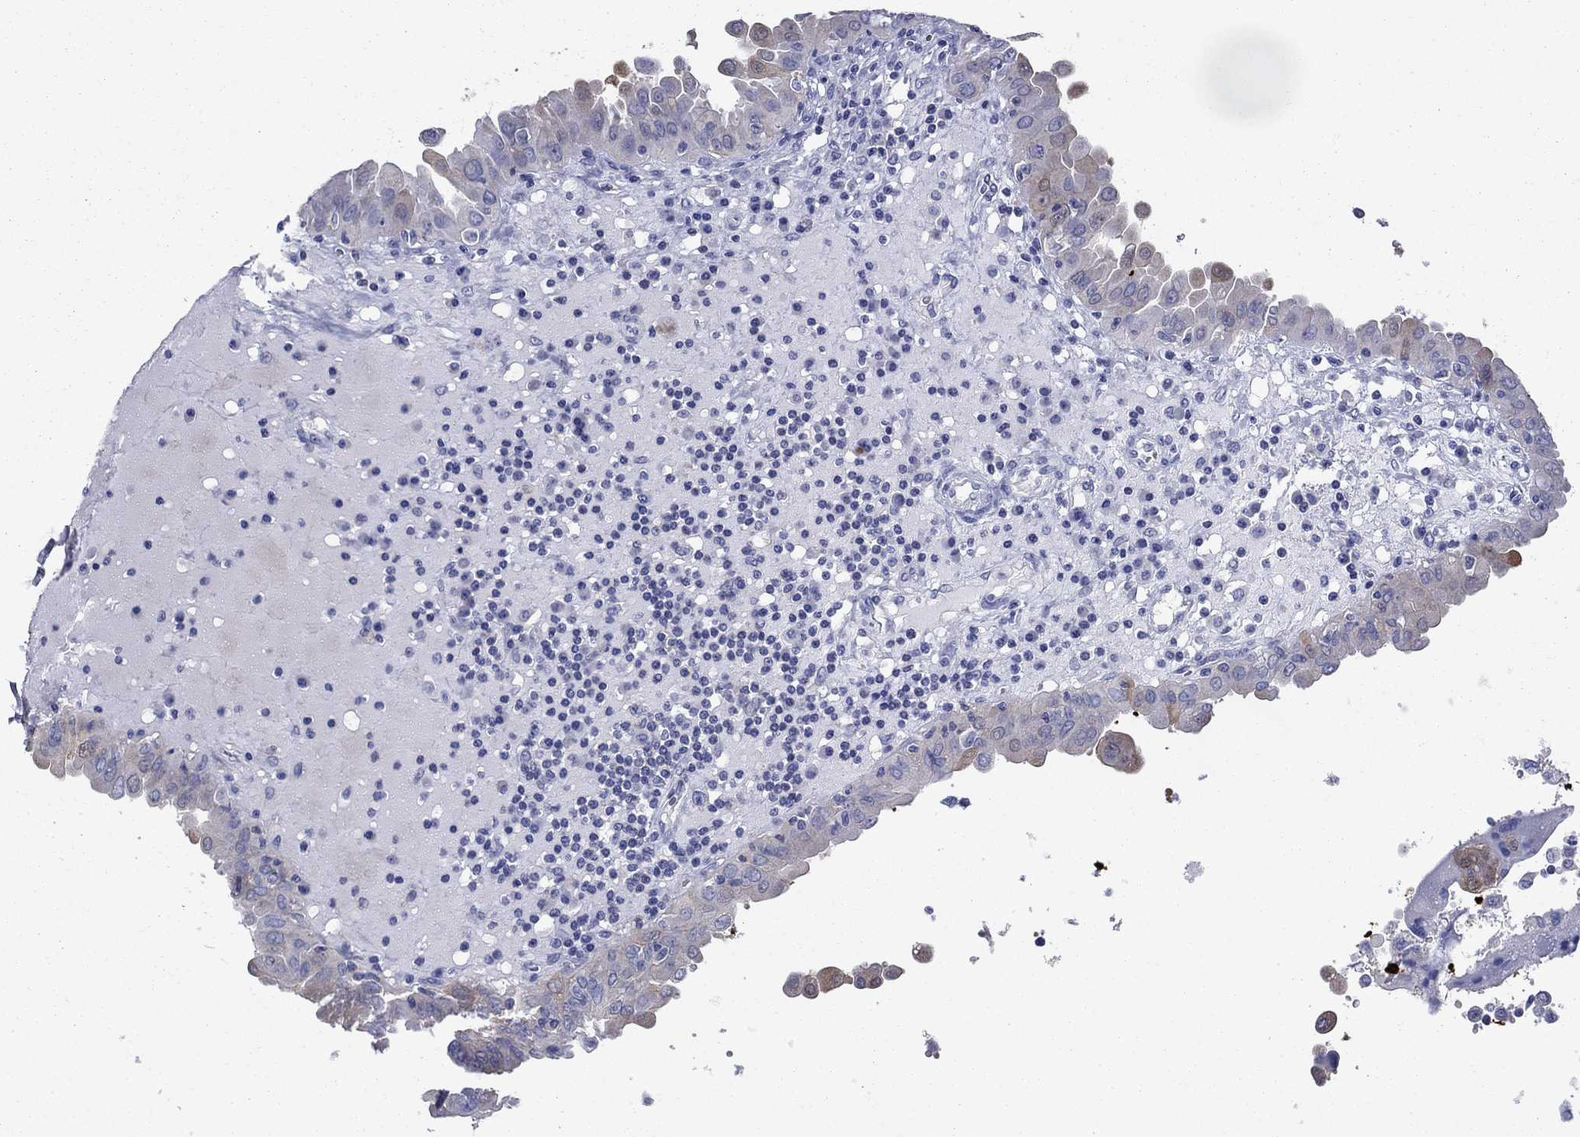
{"staining": {"intensity": "negative", "quantity": "none", "location": "none"}, "tissue": "thyroid cancer", "cell_type": "Tumor cells", "image_type": "cancer", "snomed": [{"axis": "morphology", "description": "Papillary adenocarcinoma, NOS"}, {"axis": "topography", "description": "Thyroid gland"}], "caption": "Thyroid cancer stained for a protein using immunohistochemistry demonstrates no staining tumor cells.", "gene": "SULT2B1", "patient": {"sex": "female", "age": 37}}